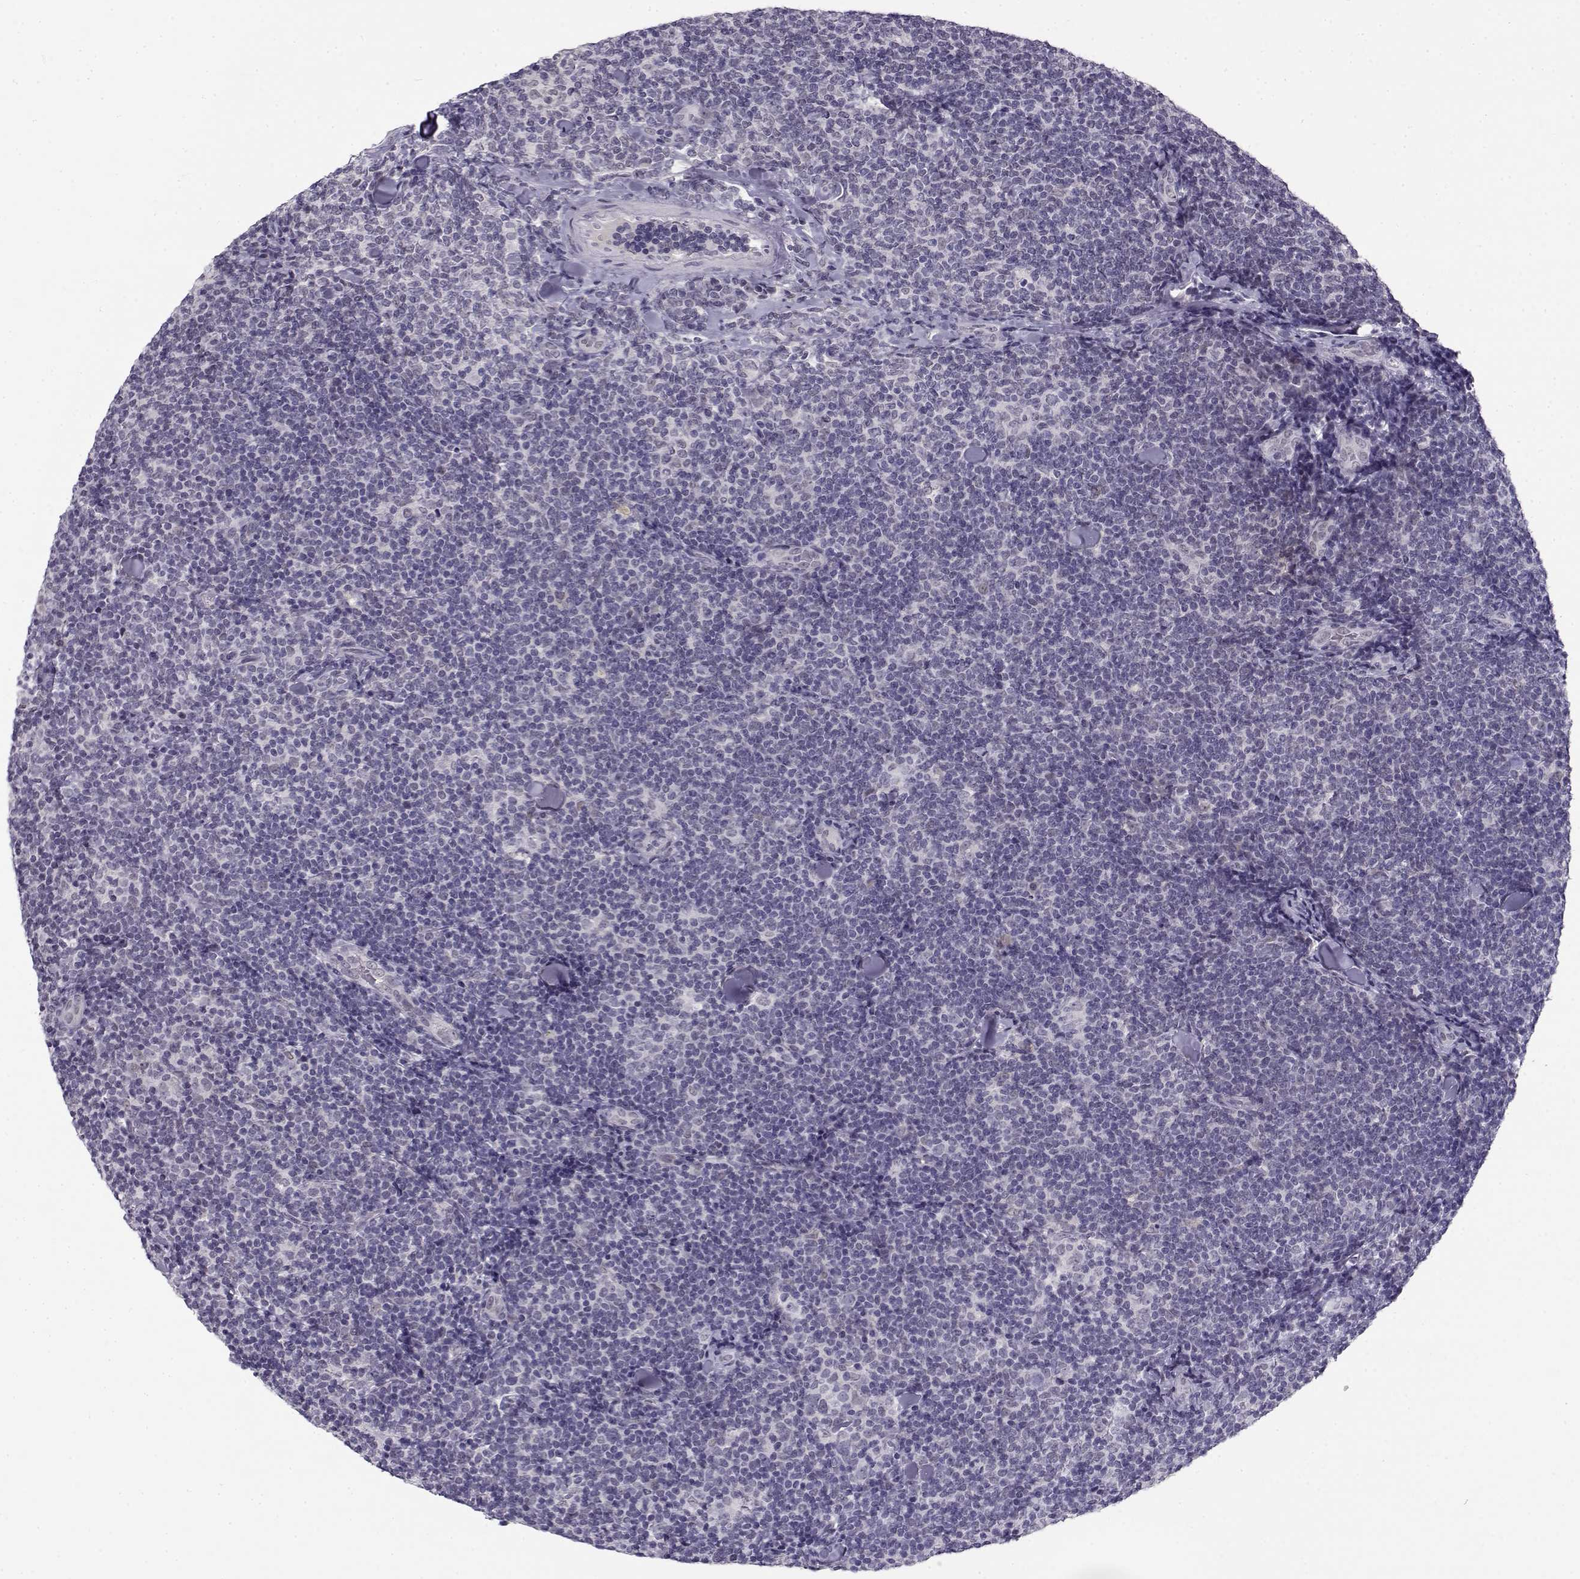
{"staining": {"intensity": "negative", "quantity": "none", "location": "none"}, "tissue": "lymphoma", "cell_type": "Tumor cells", "image_type": "cancer", "snomed": [{"axis": "morphology", "description": "Malignant lymphoma, non-Hodgkin's type, Low grade"}, {"axis": "topography", "description": "Lymph node"}], "caption": "Lymphoma was stained to show a protein in brown. There is no significant positivity in tumor cells. (DAB immunohistochemistry visualized using brightfield microscopy, high magnification).", "gene": "C16orf86", "patient": {"sex": "female", "age": 56}}